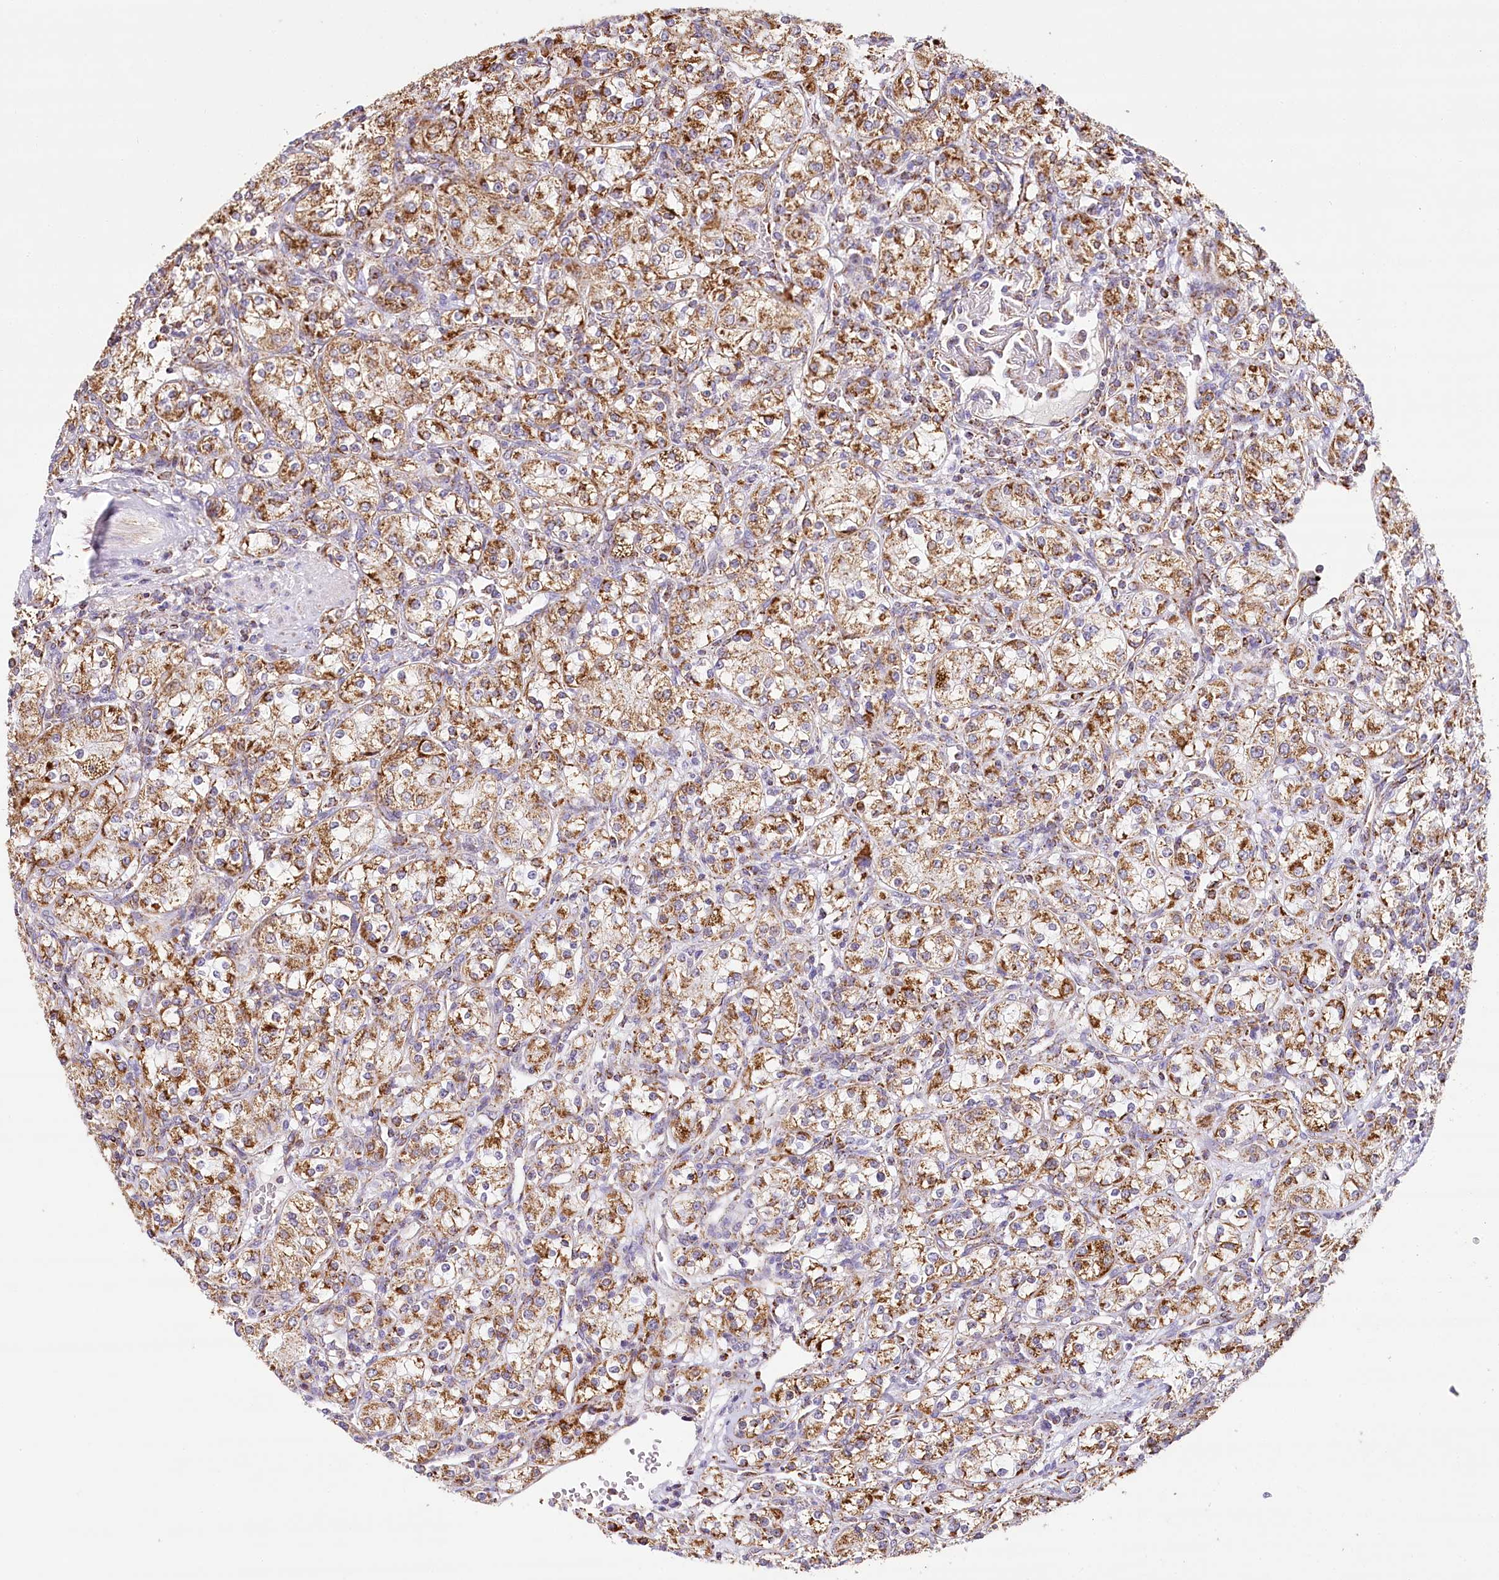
{"staining": {"intensity": "strong", "quantity": ">75%", "location": "cytoplasmic/membranous"}, "tissue": "renal cancer", "cell_type": "Tumor cells", "image_type": "cancer", "snomed": [{"axis": "morphology", "description": "Adenocarcinoma, NOS"}, {"axis": "topography", "description": "Kidney"}], "caption": "Strong cytoplasmic/membranous staining for a protein is appreciated in about >75% of tumor cells of renal adenocarcinoma using IHC.", "gene": "LSS", "patient": {"sex": "male", "age": 77}}